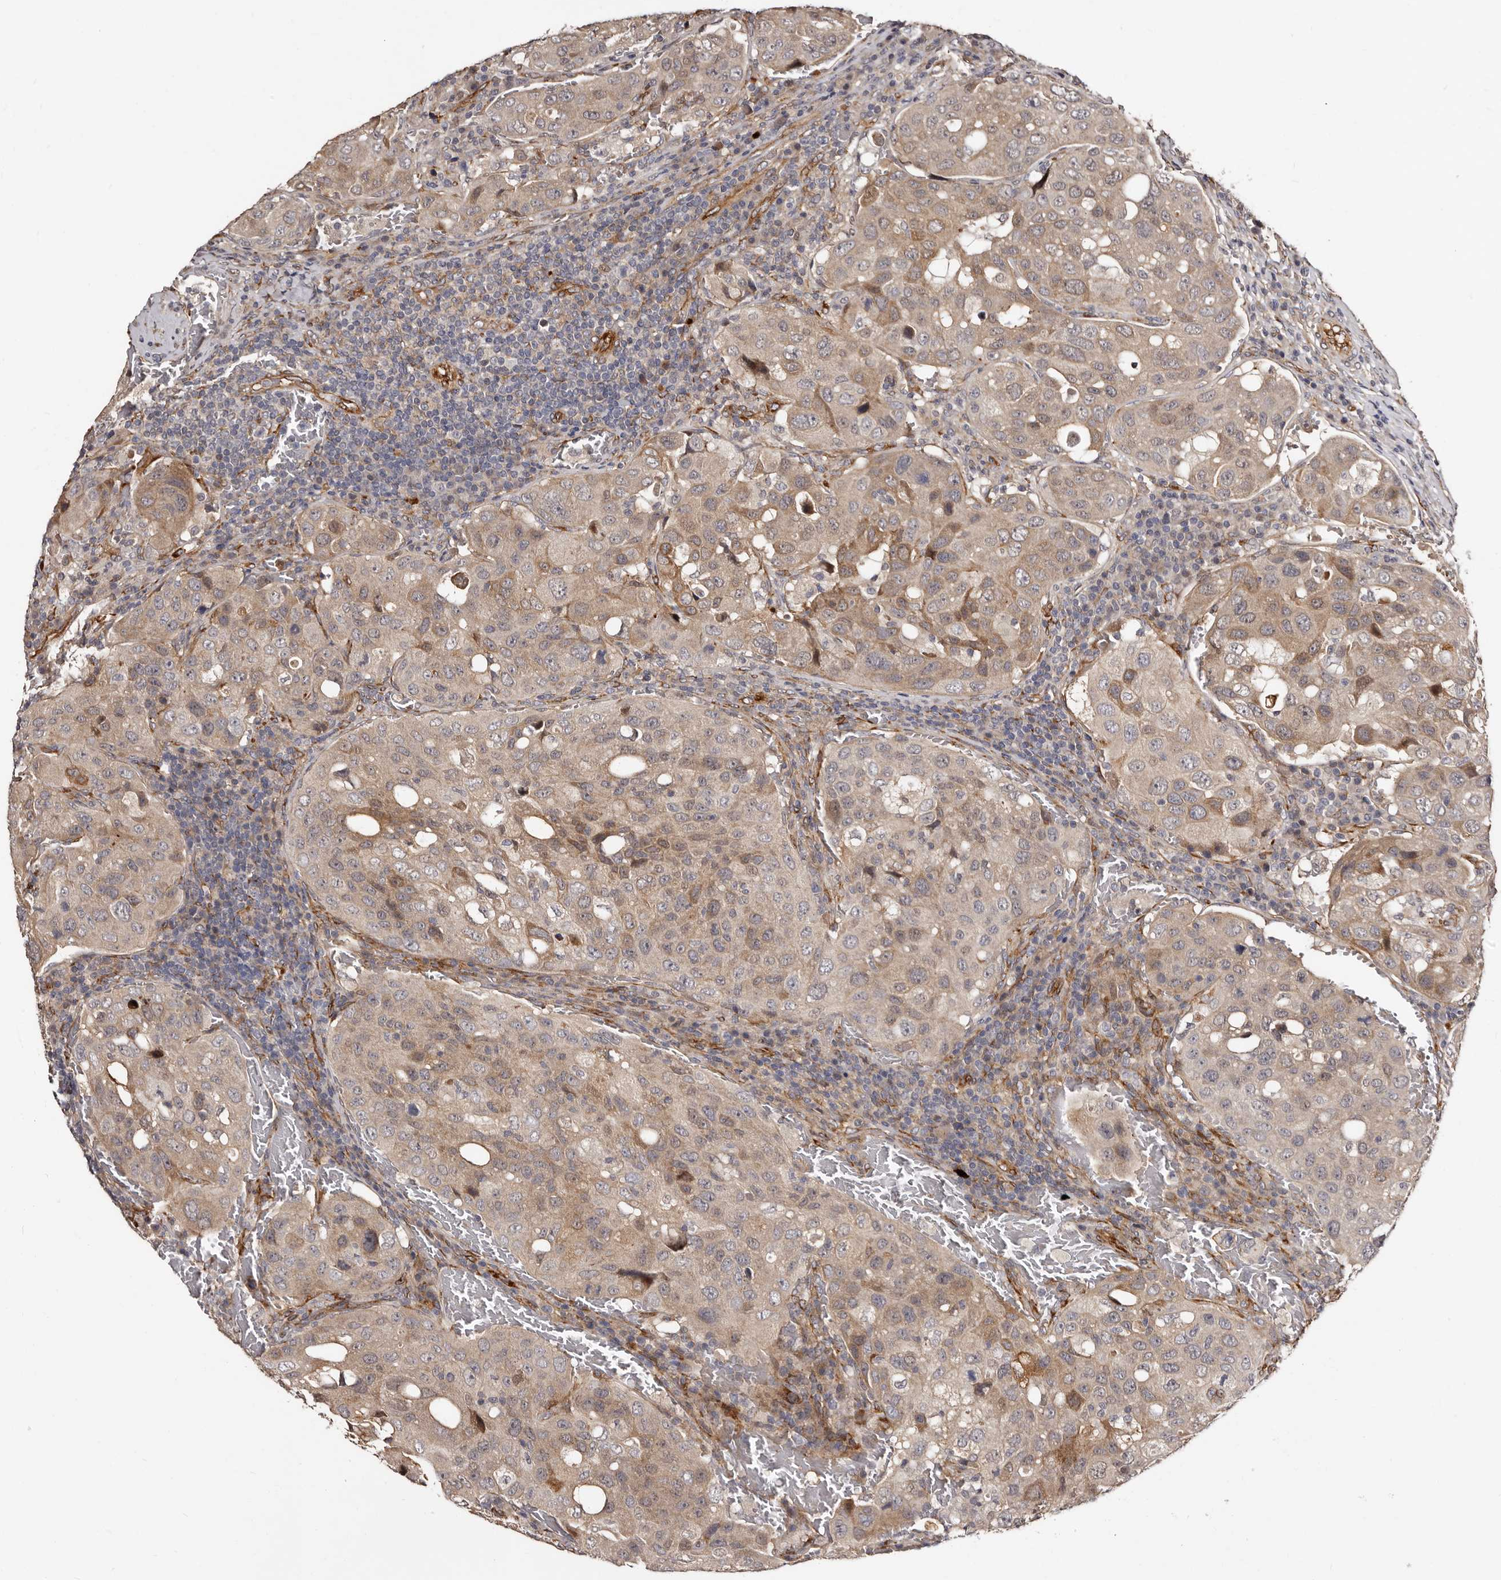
{"staining": {"intensity": "weak", "quantity": ">75%", "location": "cytoplasmic/membranous"}, "tissue": "urothelial cancer", "cell_type": "Tumor cells", "image_type": "cancer", "snomed": [{"axis": "morphology", "description": "Urothelial carcinoma, High grade"}, {"axis": "topography", "description": "Lymph node"}, {"axis": "topography", "description": "Urinary bladder"}], "caption": "Weak cytoplasmic/membranous protein expression is appreciated in approximately >75% of tumor cells in urothelial cancer.", "gene": "TBC1D22B", "patient": {"sex": "male", "age": 51}}